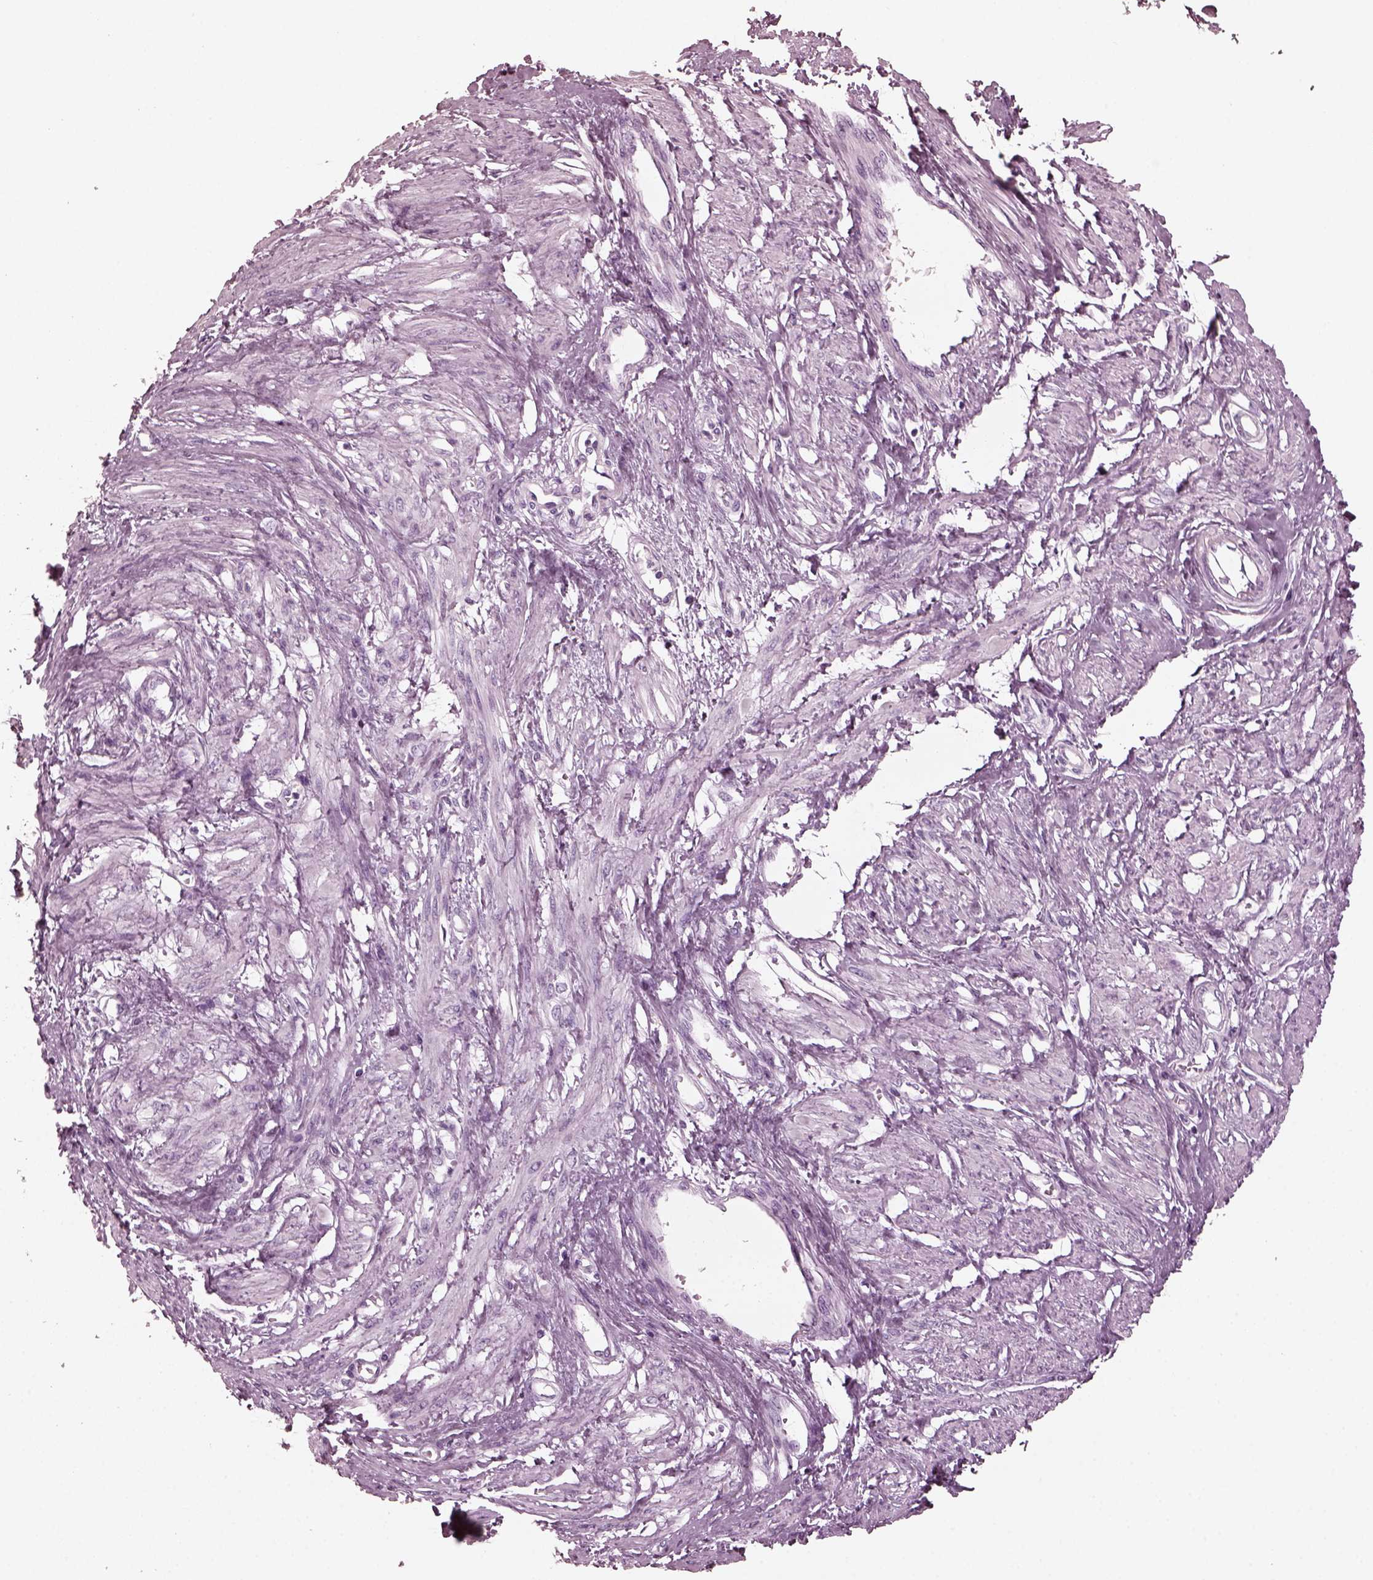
{"staining": {"intensity": "negative", "quantity": "none", "location": "none"}, "tissue": "smooth muscle", "cell_type": "Smooth muscle cells", "image_type": "normal", "snomed": [{"axis": "morphology", "description": "Normal tissue, NOS"}, {"axis": "topography", "description": "Smooth muscle"}, {"axis": "topography", "description": "Uterus"}], "caption": "The micrograph displays no staining of smooth muscle cells in normal smooth muscle.", "gene": "GRM6", "patient": {"sex": "female", "age": 39}}